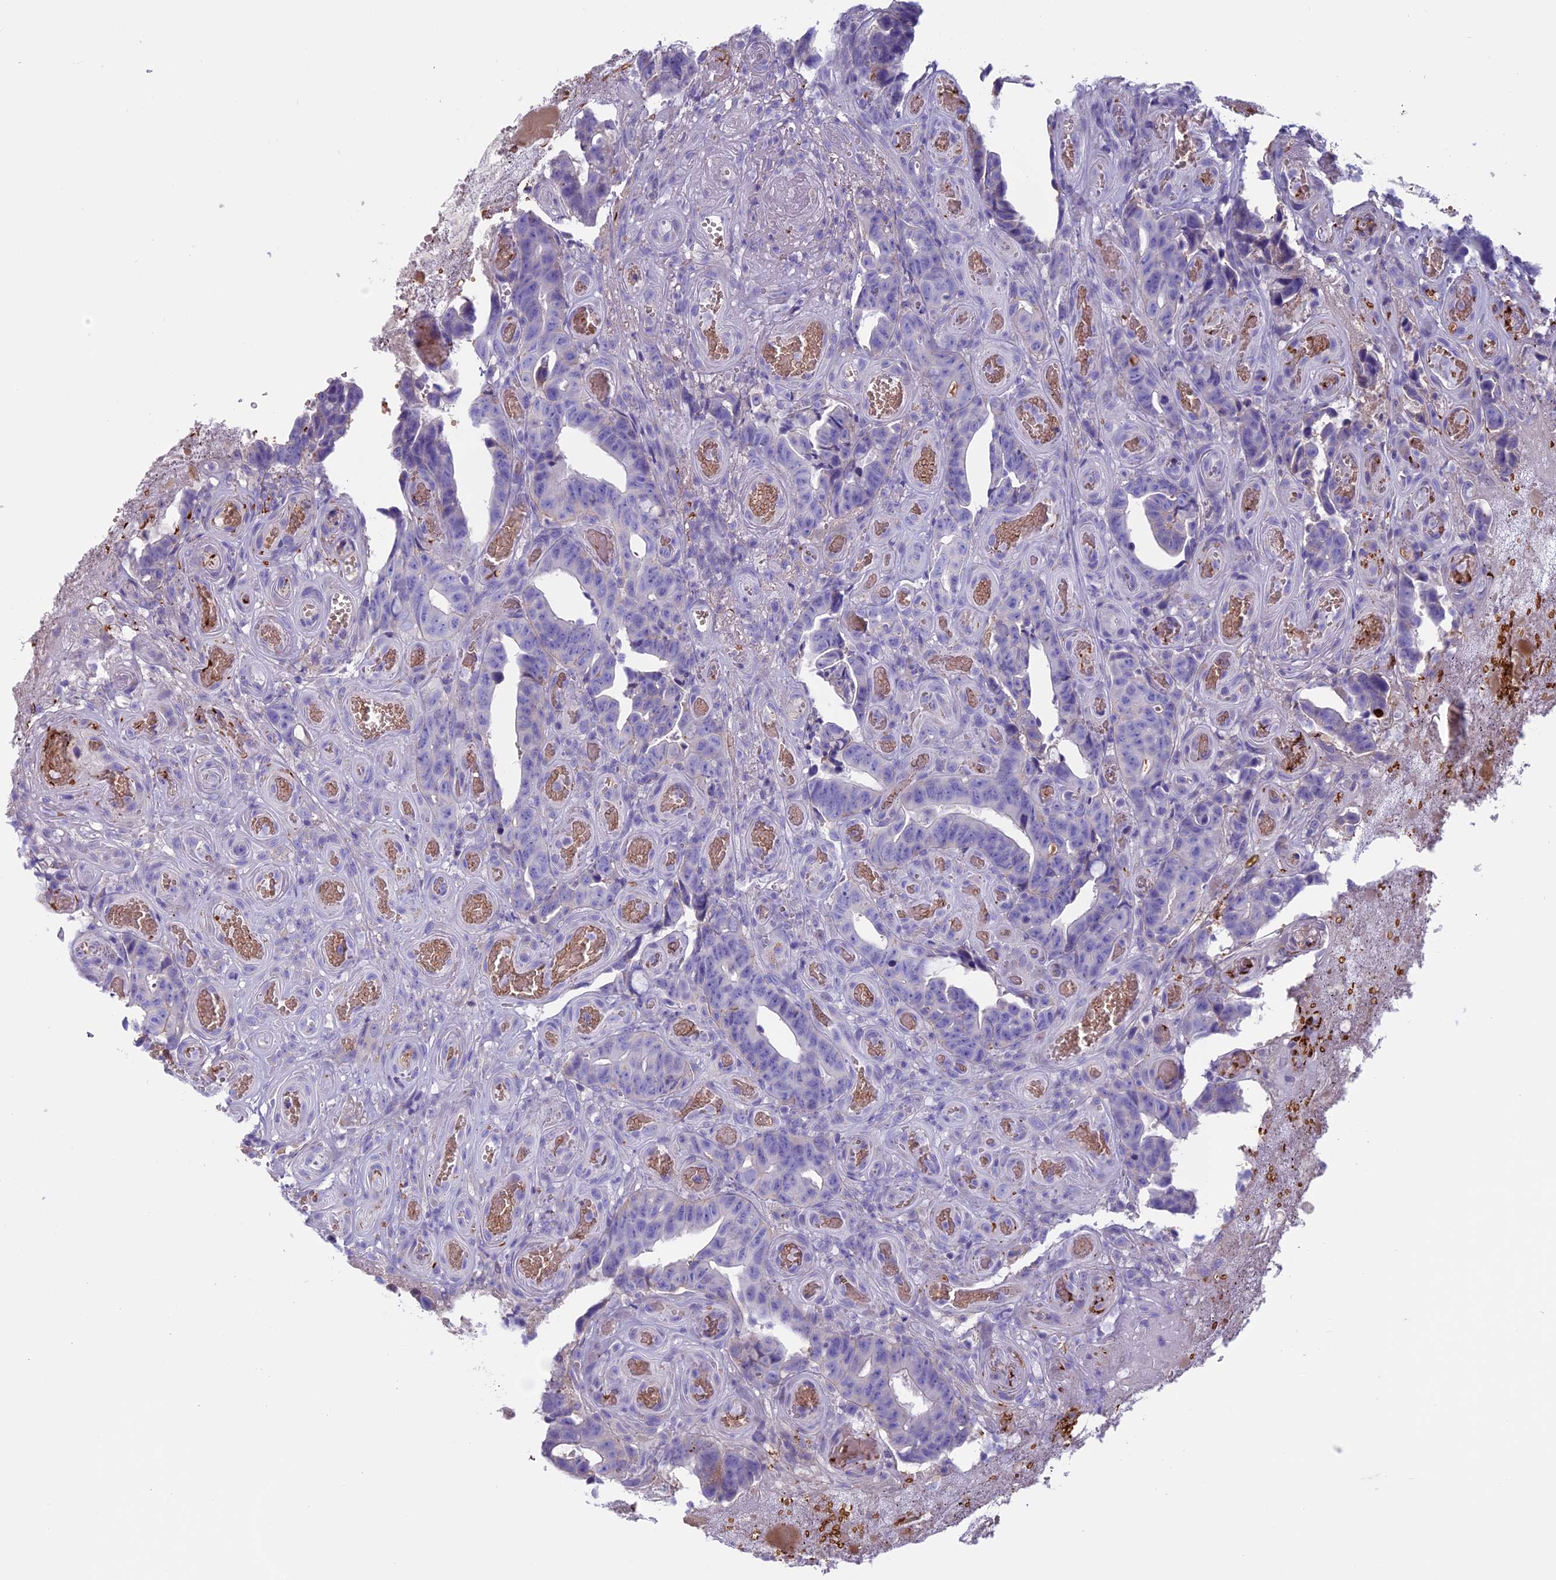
{"staining": {"intensity": "negative", "quantity": "none", "location": "none"}, "tissue": "colorectal cancer", "cell_type": "Tumor cells", "image_type": "cancer", "snomed": [{"axis": "morphology", "description": "Adenocarcinoma, NOS"}, {"axis": "topography", "description": "Colon"}], "caption": "This micrograph is of adenocarcinoma (colorectal) stained with immunohistochemistry (IHC) to label a protein in brown with the nuclei are counter-stained blue. There is no staining in tumor cells.", "gene": "ANGPTL2", "patient": {"sex": "female", "age": 82}}